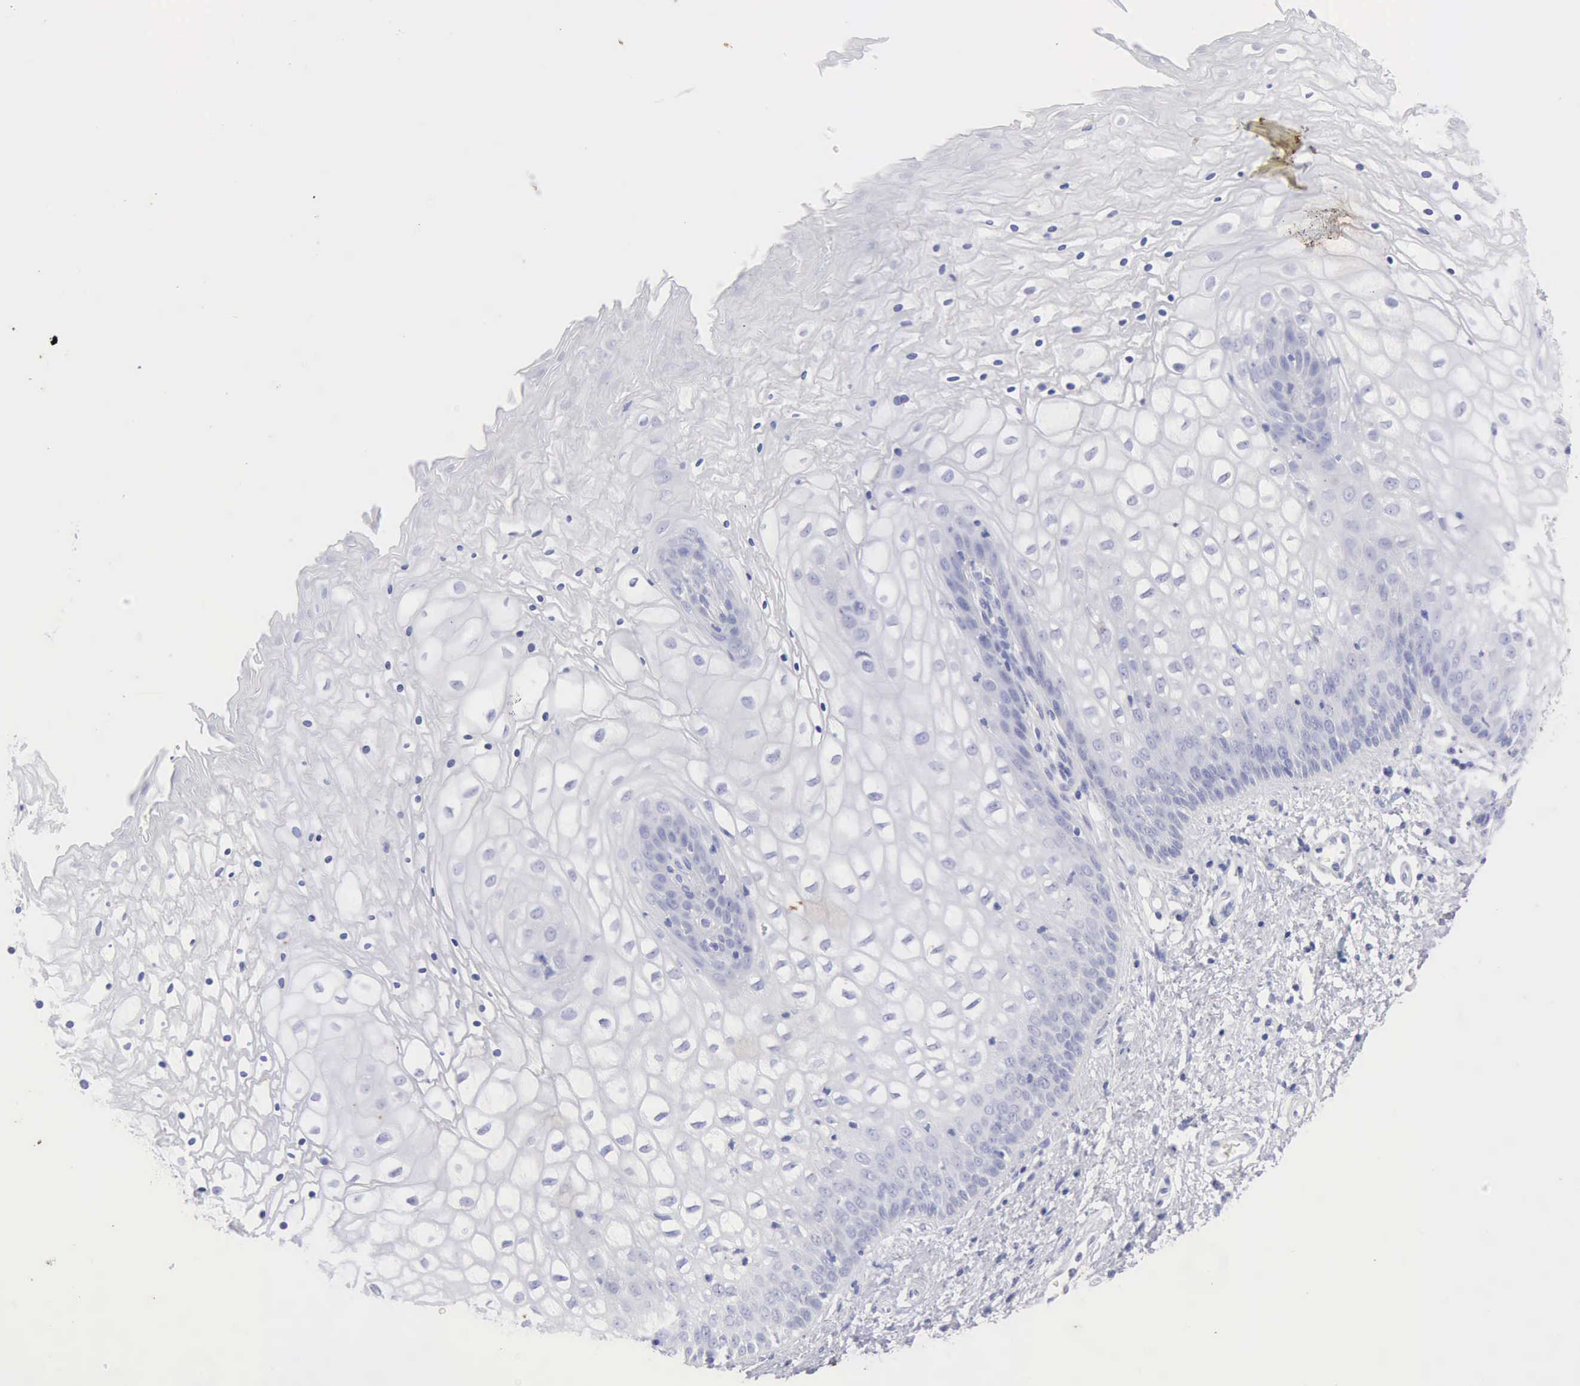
{"staining": {"intensity": "weak", "quantity": ">75%", "location": "cytoplasmic/membranous"}, "tissue": "vagina", "cell_type": "Squamous epithelial cells", "image_type": "normal", "snomed": [{"axis": "morphology", "description": "Normal tissue, NOS"}, {"axis": "topography", "description": "Vagina"}], "caption": "Immunohistochemistry histopathology image of unremarkable human vagina stained for a protein (brown), which displays low levels of weak cytoplasmic/membranous staining in approximately >75% of squamous epithelial cells.", "gene": "KRT10", "patient": {"sex": "female", "age": 34}}